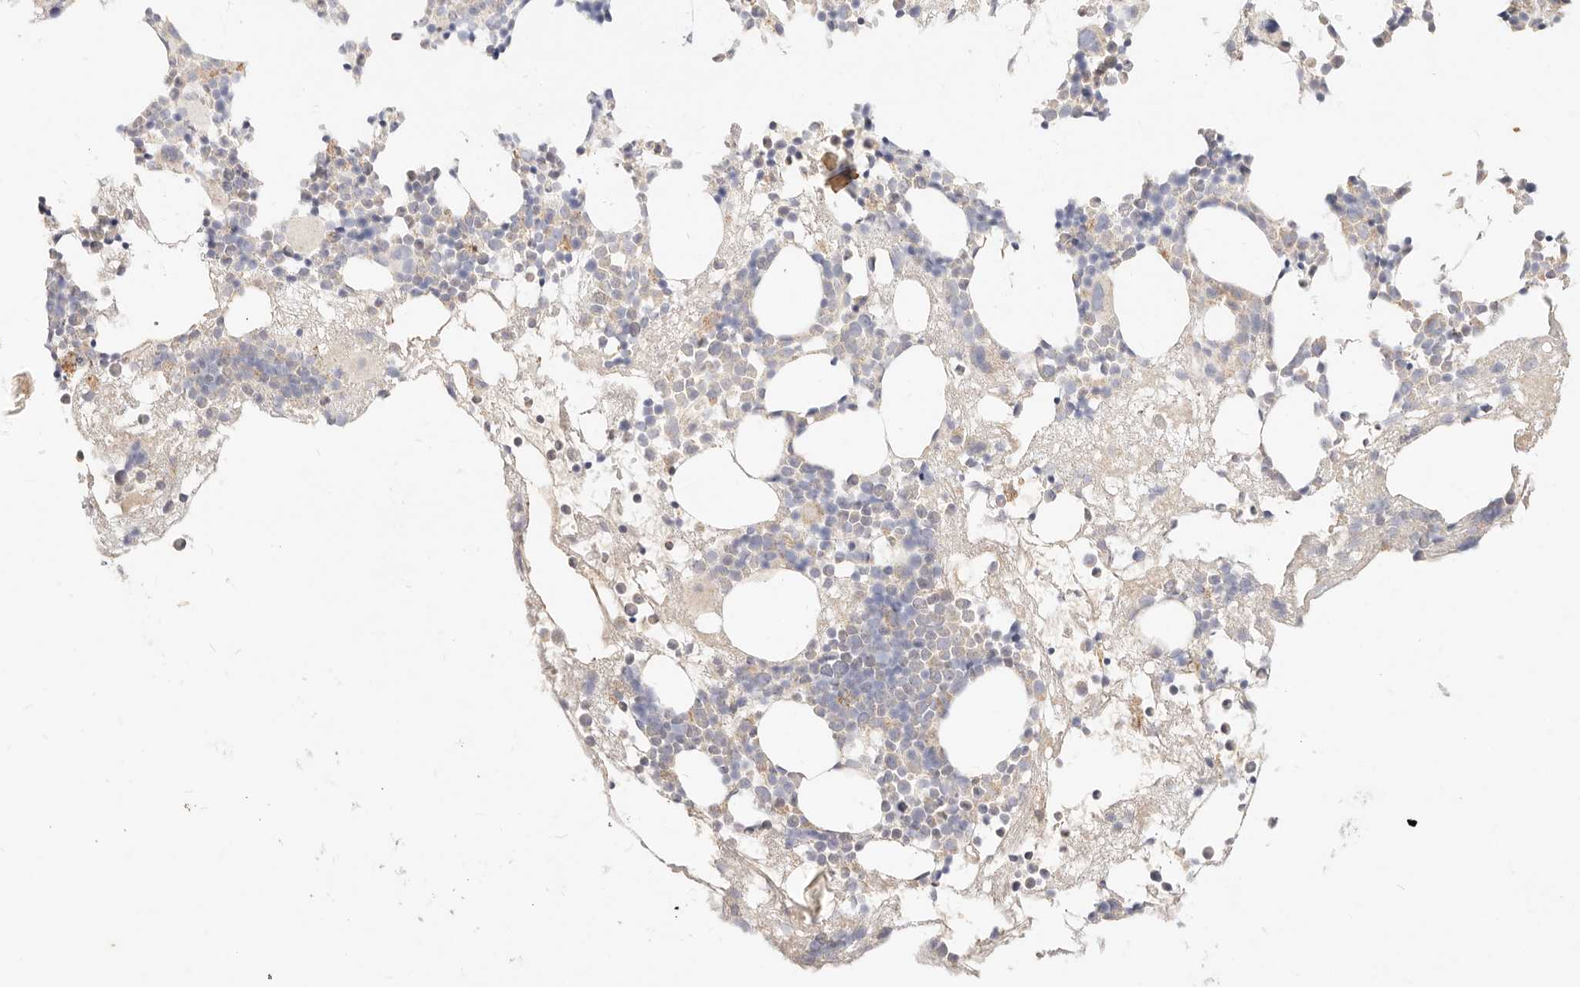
{"staining": {"intensity": "negative", "quantity": "none", "location": "none"}, "tissue": "bone marrow", "cell_type": "Hematopoietic cells", "image_type": "normal", "snomed": [{"axis": "morphology", "description": "Normal tissue, NOS"}, {"axis": "topography", "description": "Bone marrow"}], "caption": "Immunohistochemical staining of normal human bone marrow exhibits no significant expression in hematopoietic cells.", "gene": "ACOX1", "patient": {"sex": "male", "age": 50}}